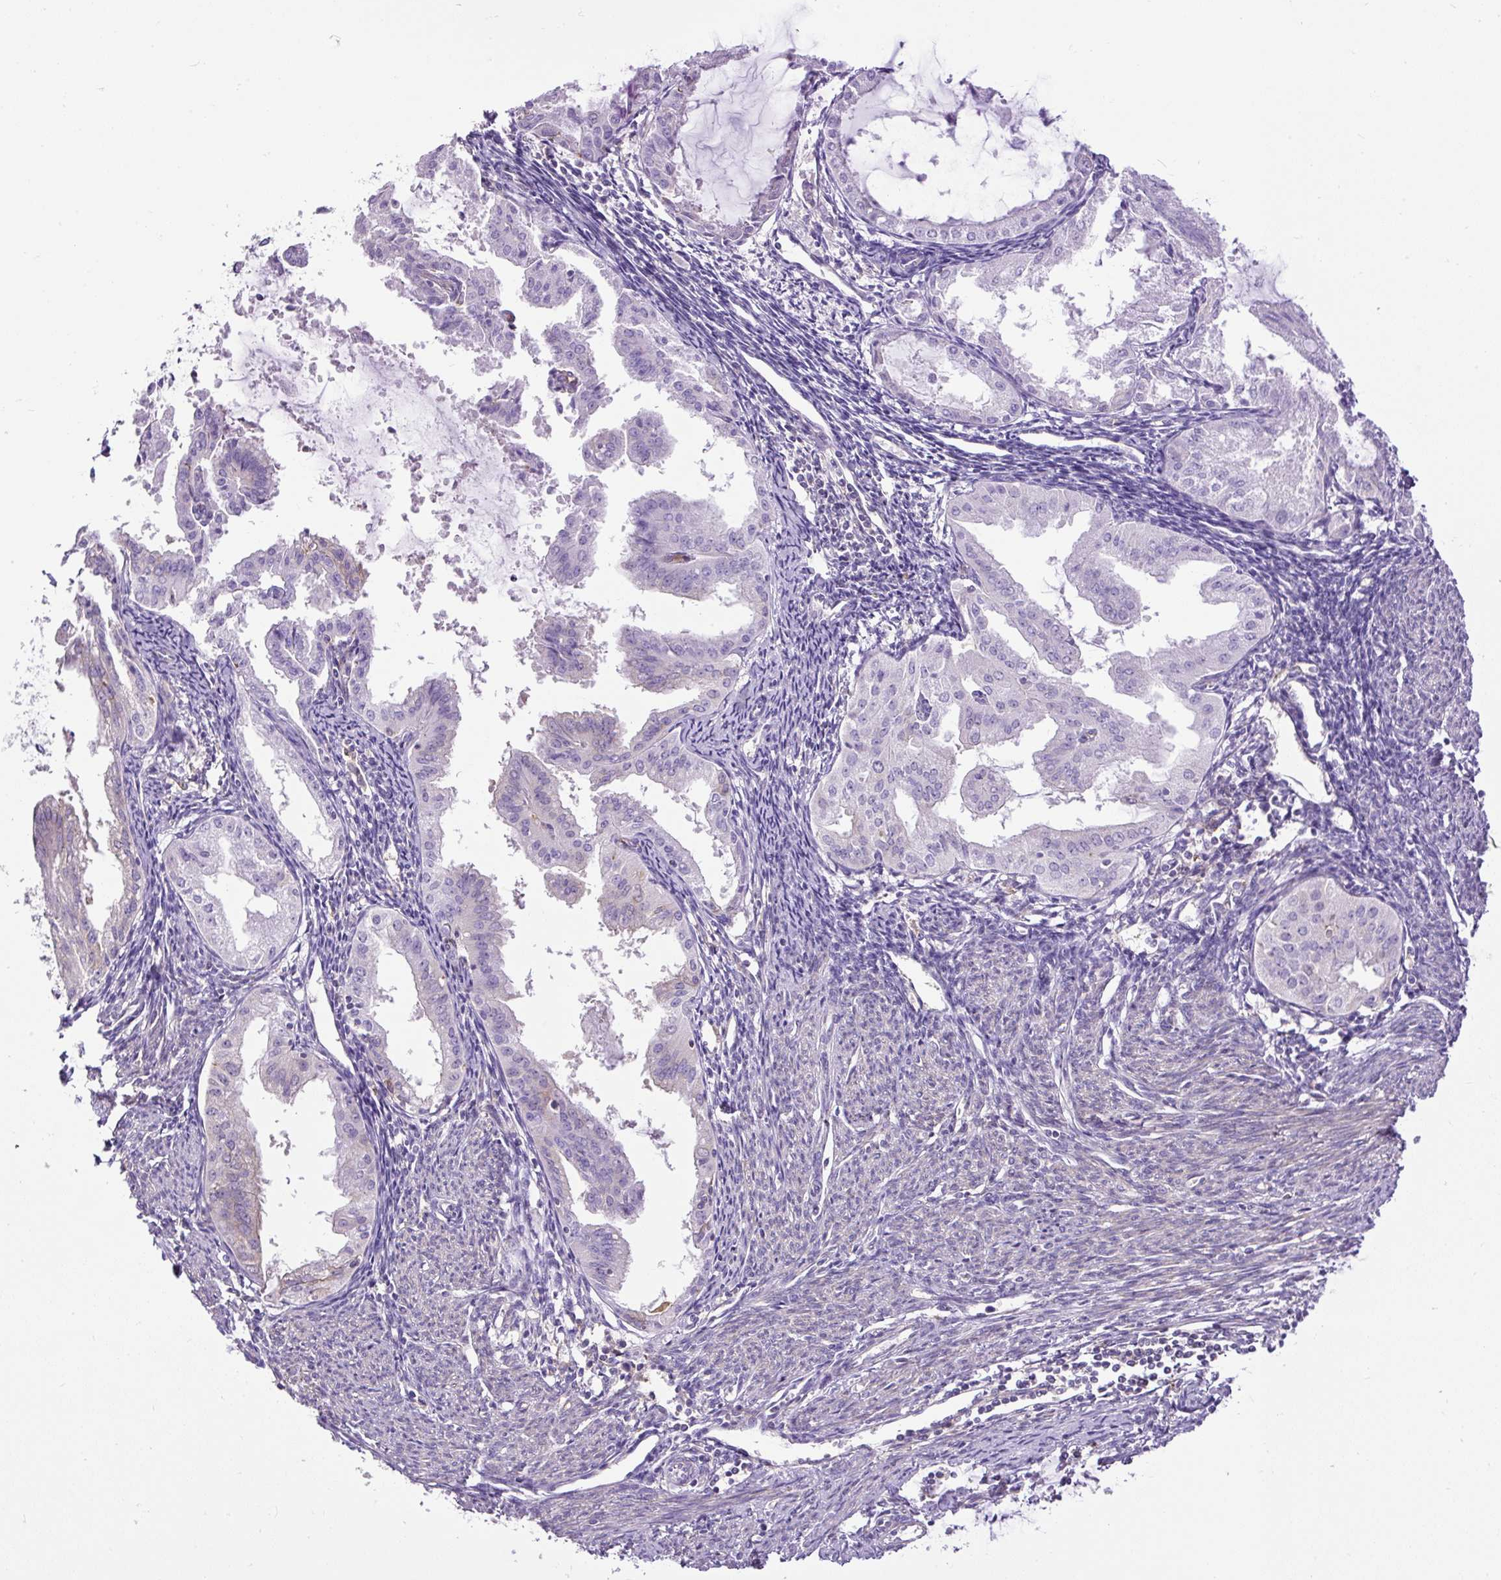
{"staining": {"intensity": "negative", "quantity": "none", "location": "none"}, "tissue": "endometrial cancer", "cell_type": "Tumor cells", "image_type": "cancer", "snomed": [{"axis": "morphology", "description": "Adenocarcinoma, NOS"}, {"axis": "topography", "description": "Endometrium"}], "caption": "Adenocarcinoma (endometrial) stained for a protein using immunohistochemistry (IHC) shows no positivity tumor cells.", "gene": "MAP1S", "patient": {"sex": "female", "age": 70}}